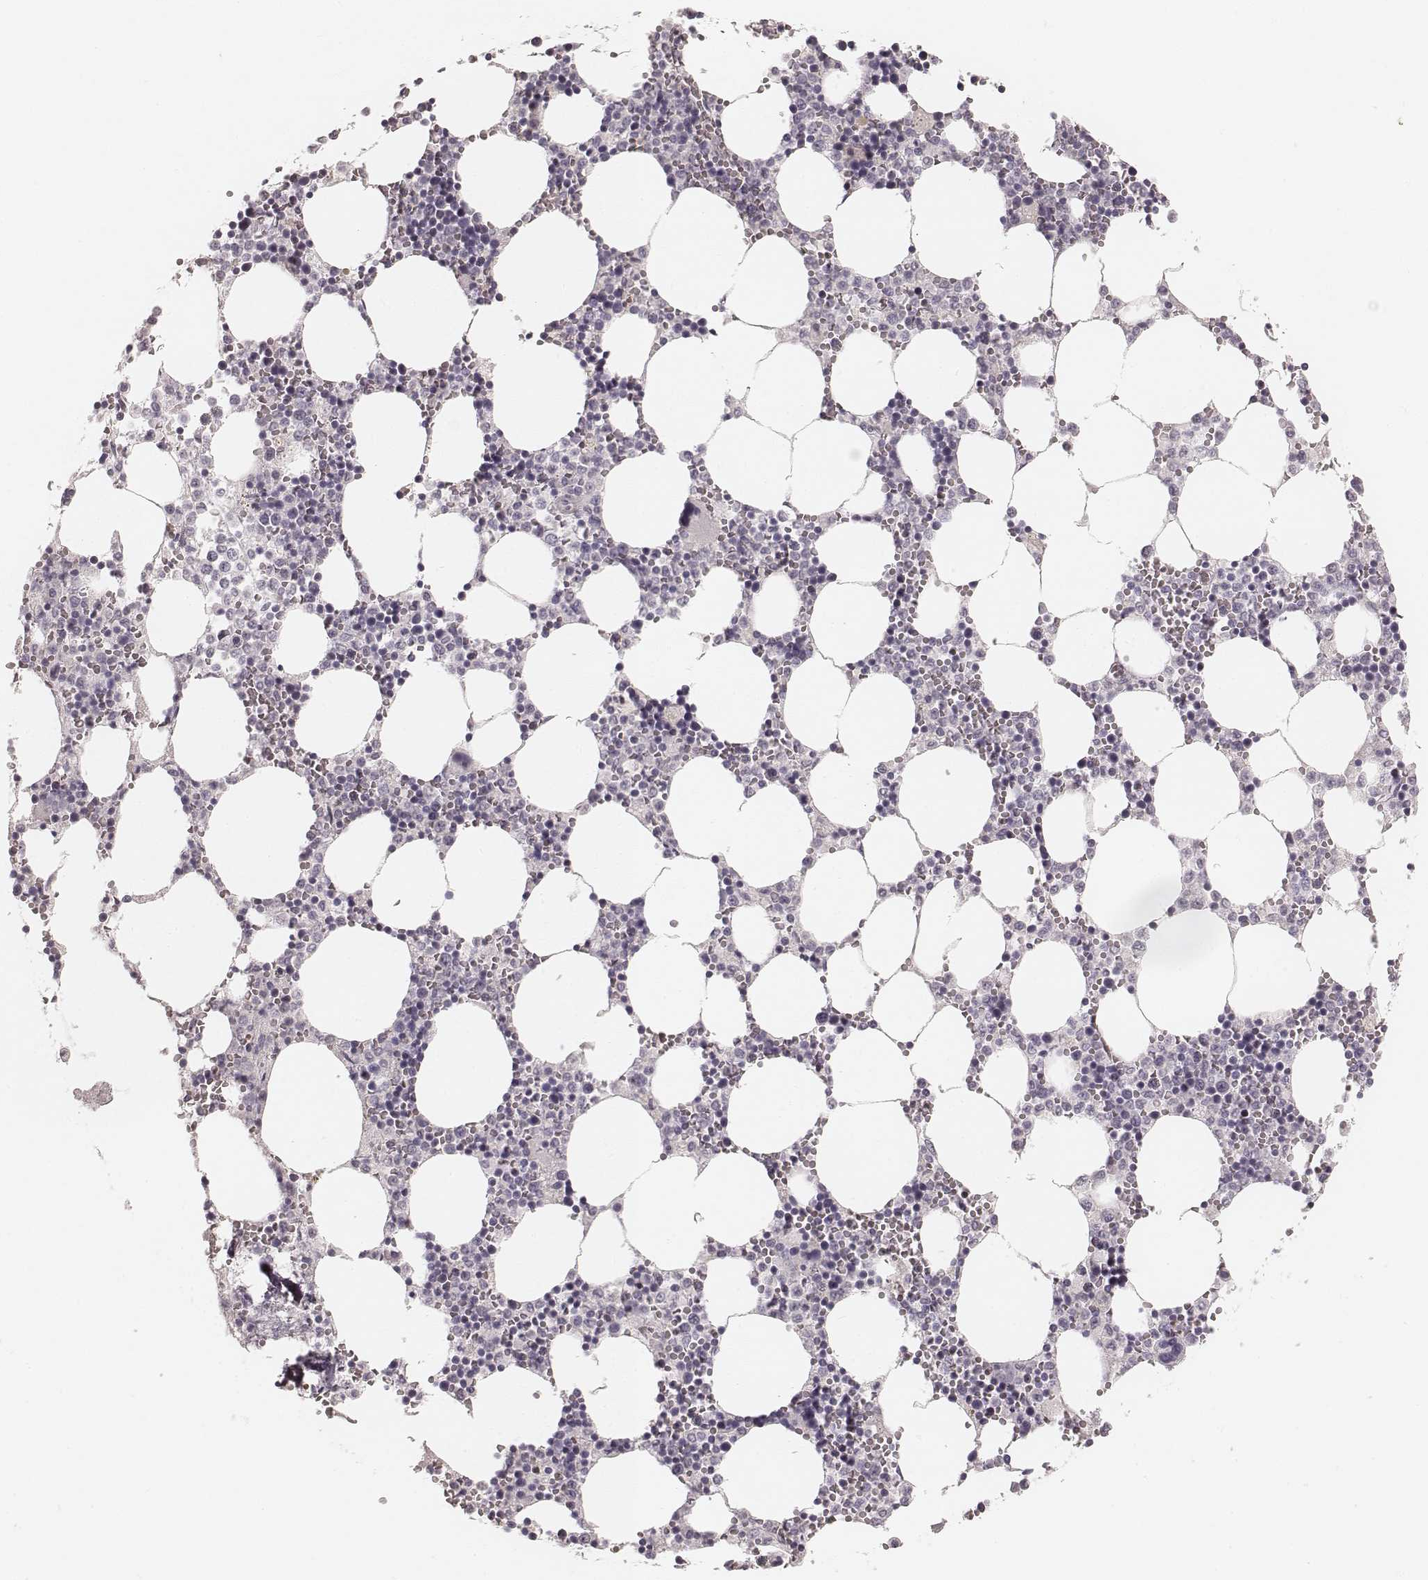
{"staining": {"intensity": "negative", "quantity": "none", "location": "none"}, "tissue": "bone marrow", "cell_type": "Hematopoietic cells", "image_type": "normal", "snomed": [{"axis": "morphology", "description": "Normal tissue, NOS"}, {"axis": "topography", "description": "Bone marrow"}], "caption": "Bone marrow was stained to show a protein in brown. There is no significant expression in hematopoietic cells. The staining was performed using DAB (3,3'-diaminobenzidine) to visualize the protein expression in brown, while the nuclei were stained in blue with hematoxylin (Magnification: 20x).", "gene": "SPATA24", "patient": {"sex": "female", "age": 64}}